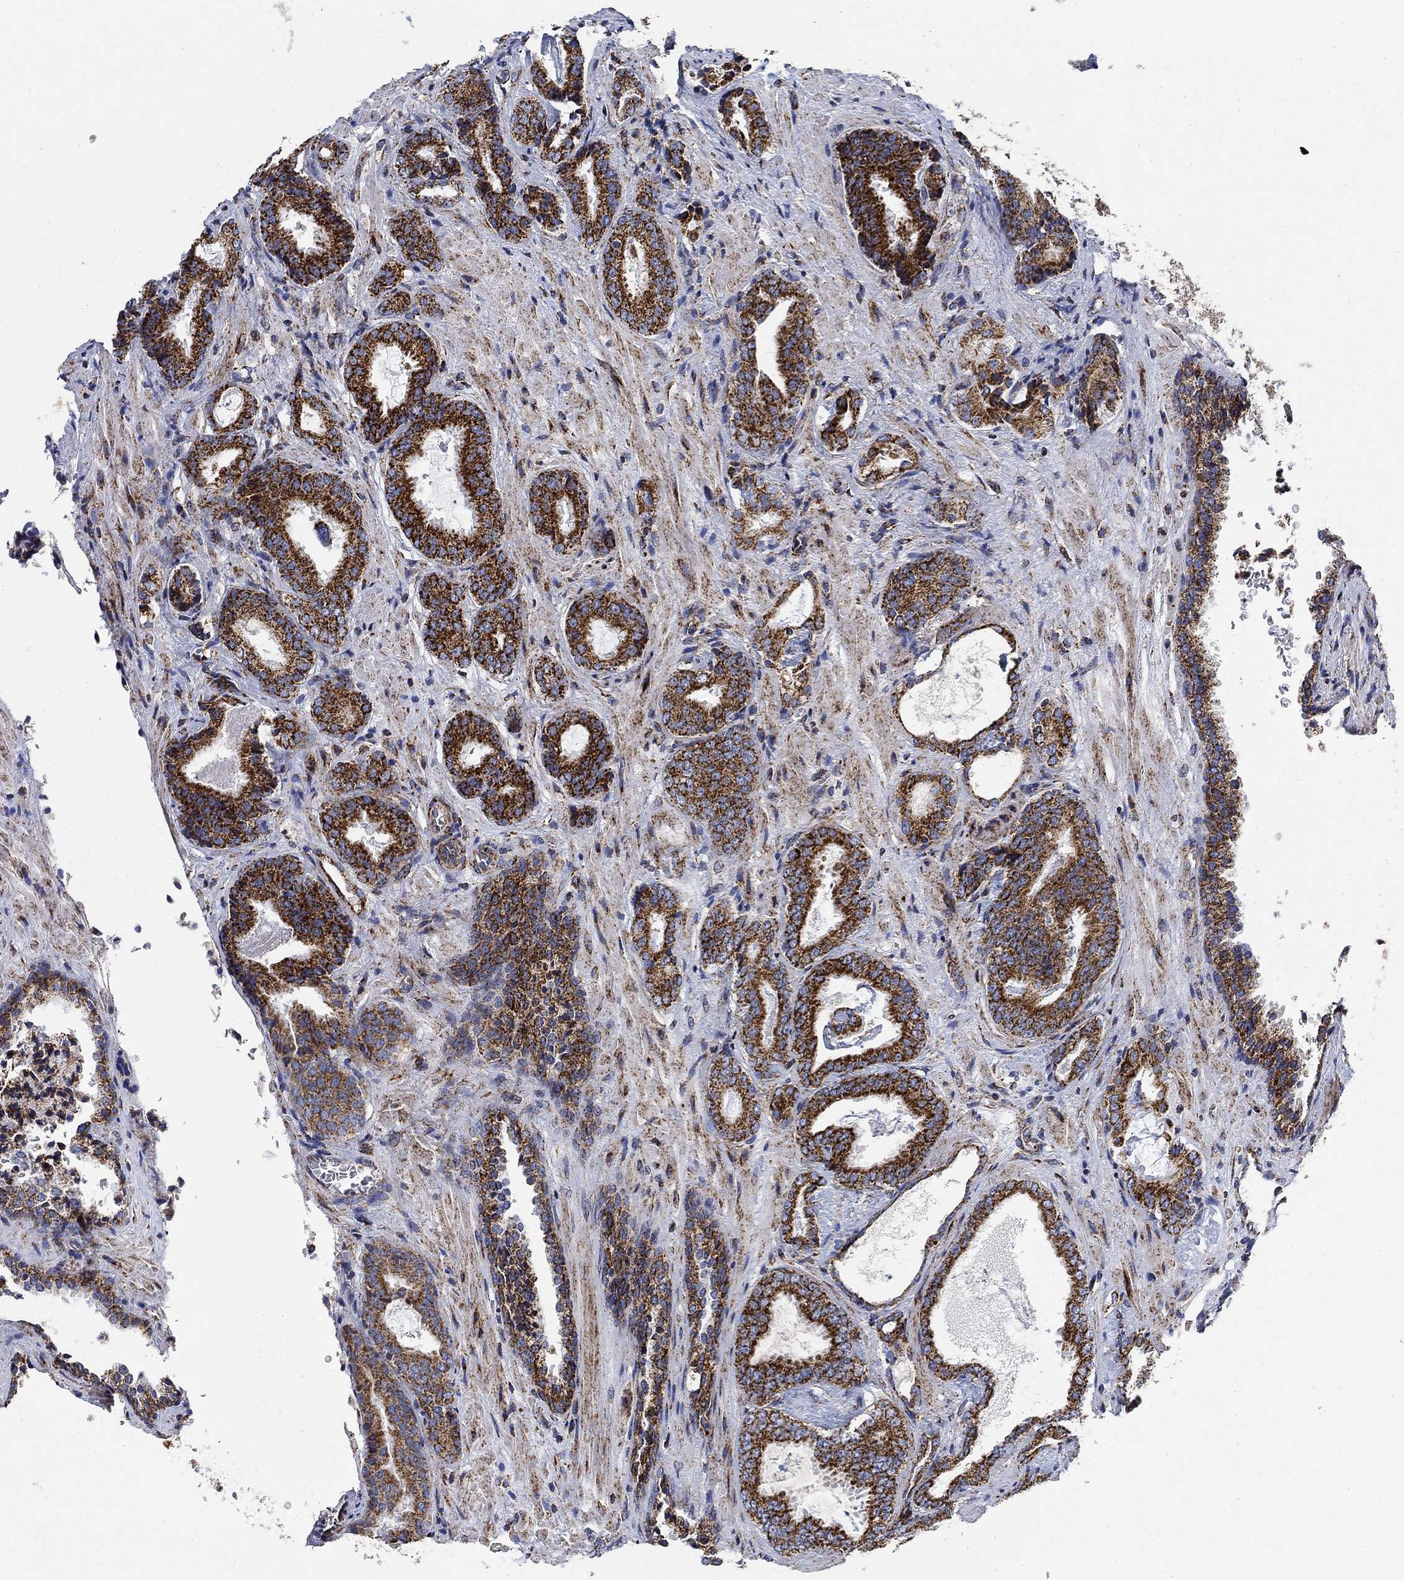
{"staining": {"intensity": "strong", "quantity": ">75%", "location": "cytoplasmic/membranous"}, "tissue": "prostate cancer", "cell_type": "Tumor cells", "image_type": "cancer", "snomed": [{"axis": "morphology", "description": "Adenocarcinoma, Low grade"}, {"axis": "topography", "description": "Prostate"}], "caption": "Prostate cancer (low-grade adenocarcinoma) stained with a protein marker demonstrates strong staining in tumor cells.", "gene": "NDUFS3", "patient": {"sex": "male", "age": 68}}